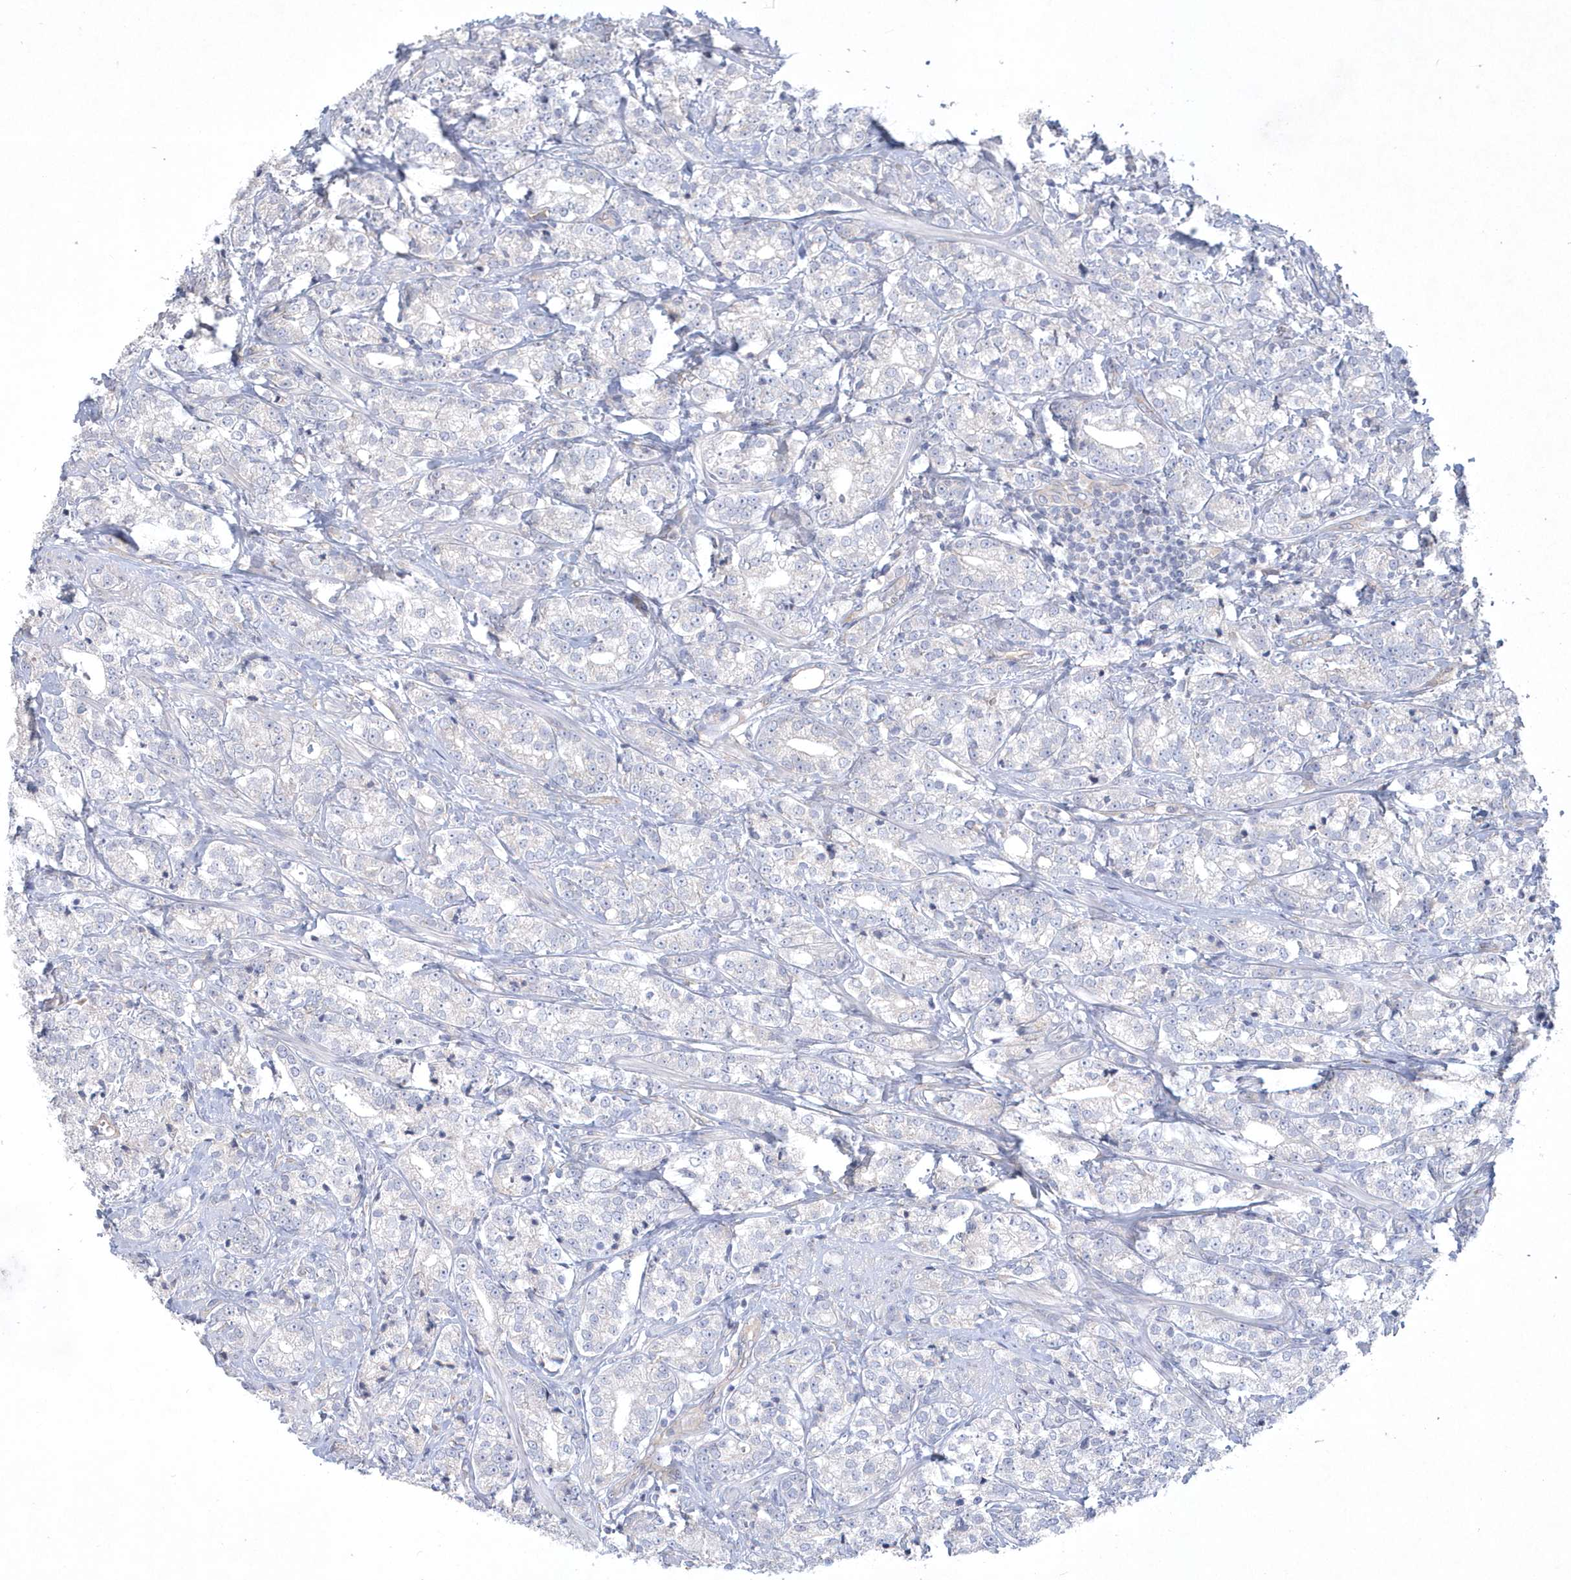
{"staining": {"intensity": "negative", "quantity": "none", "location": "none"}, "tissue": "prostate cancer", "cell_type": "Tumor cells", "image_type": "cancer", "snomed": [{"axis": "morphology", "description": "Adenocarcinoma, High grade"}, {"axis": "topography", "description": "Prostate"}], "caption": "A photomicrograph of human prostate adenocarcinoma (high-grade) is negative for staining in tumor cells.", "gene": "DGAT1", "patient": {"sex": "male", "age": 69}}